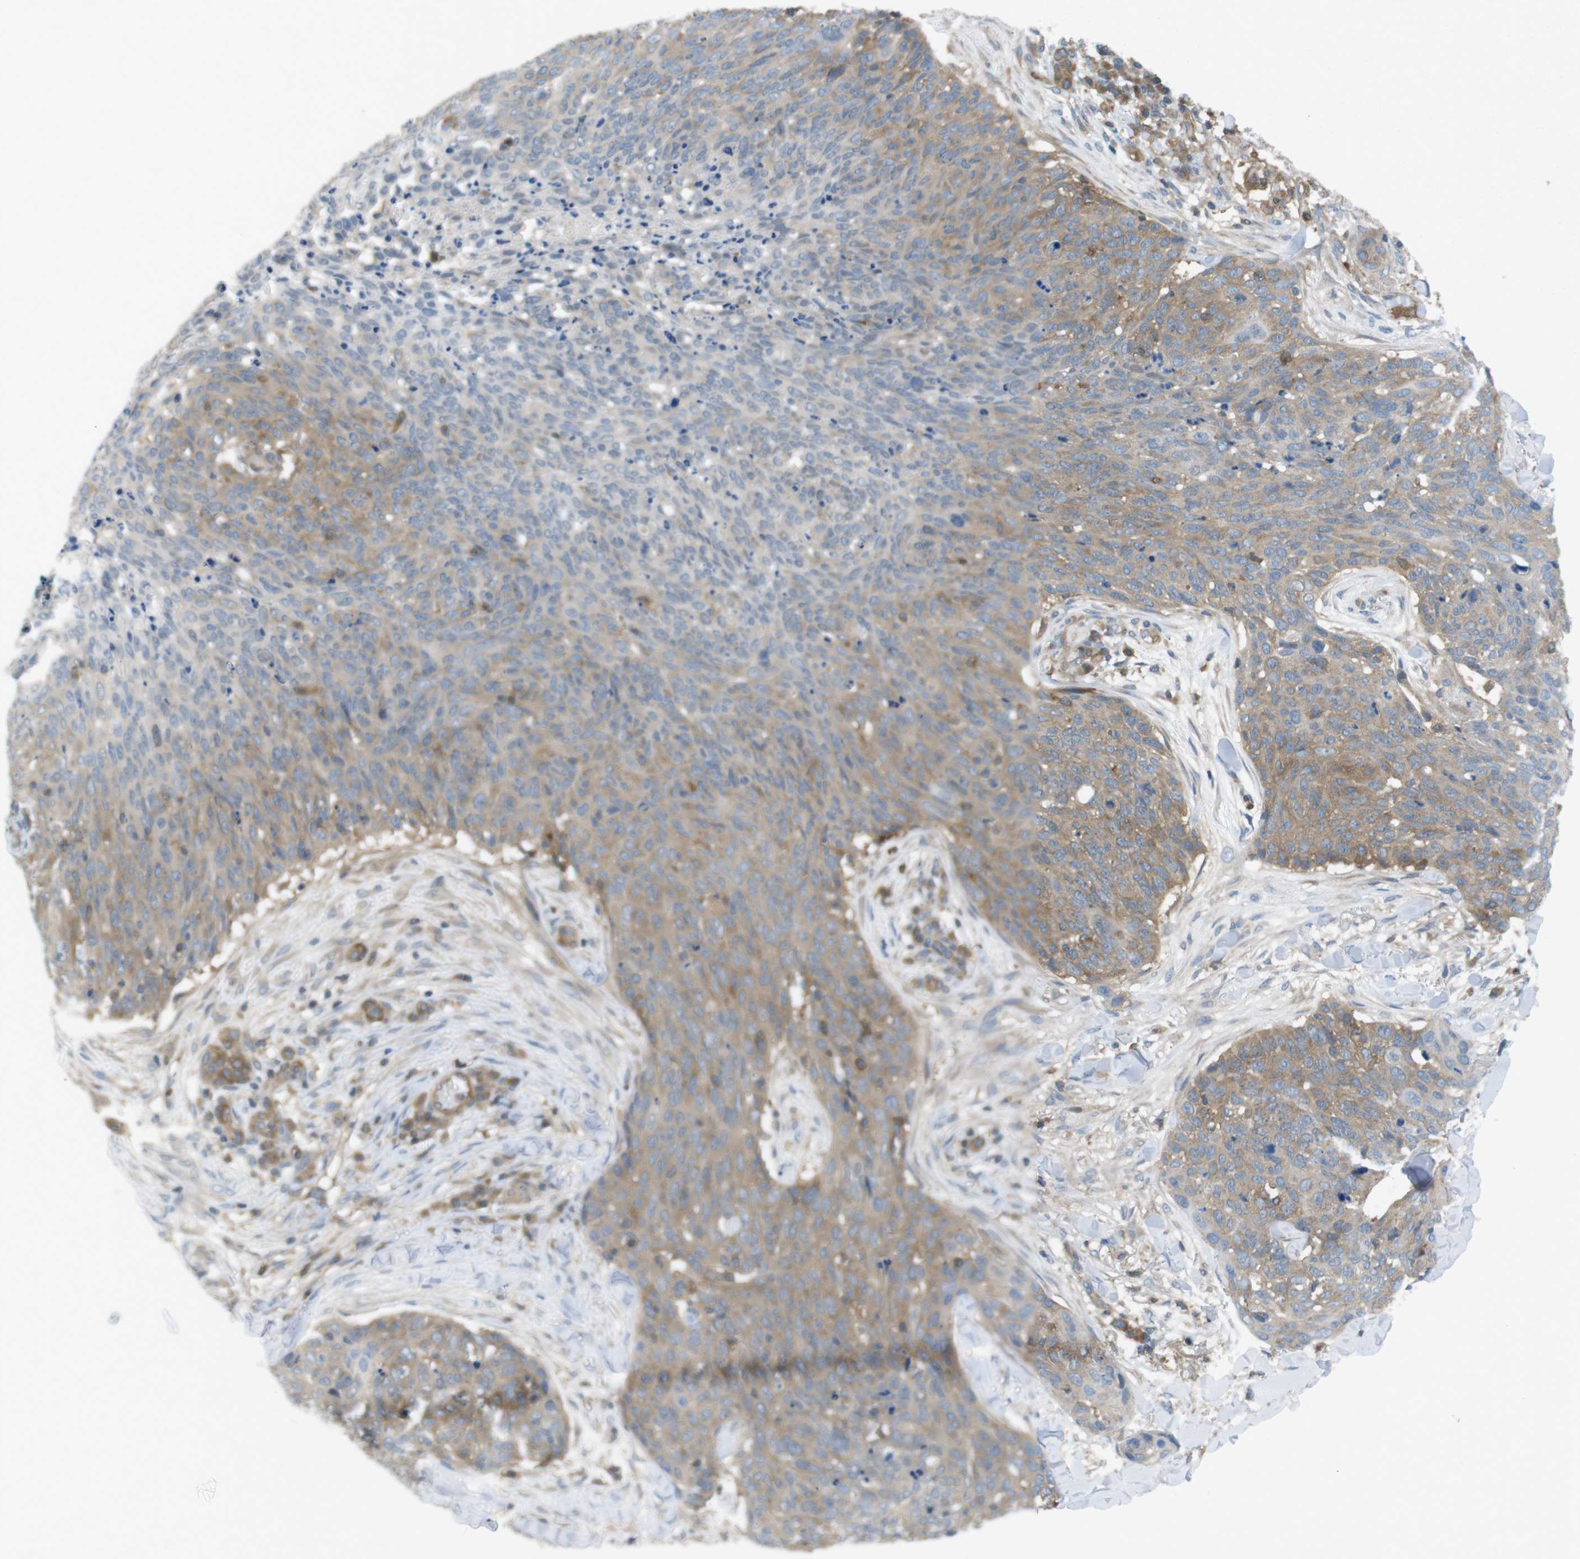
{"staining": {"intensity": "moderate", "quantity": "25%-75%", "location": "cytoplasmic/membranous"}, "tissue": "skin cancer", "cell_type": "Tumor cells", "image_type": "cancer", "snomed": [{"axis": "morphology", "description": "Squamous cell carcinoma in situ, NOS"}, {"axis": "morphology", "description": "Squamous cell carcinoma, NOS"}, {"axis": "topography", "description": "Skin"}], "caption": "Brown immunohistochemical staining in human skin cancer (squamous cell carcinoma in situ) reveals moderate cytoplasmic/membranous staining in about 25%-75% of tumor cells.", "gene": "MTHFD1", "patient": {"sex": "male", "age": 93}}